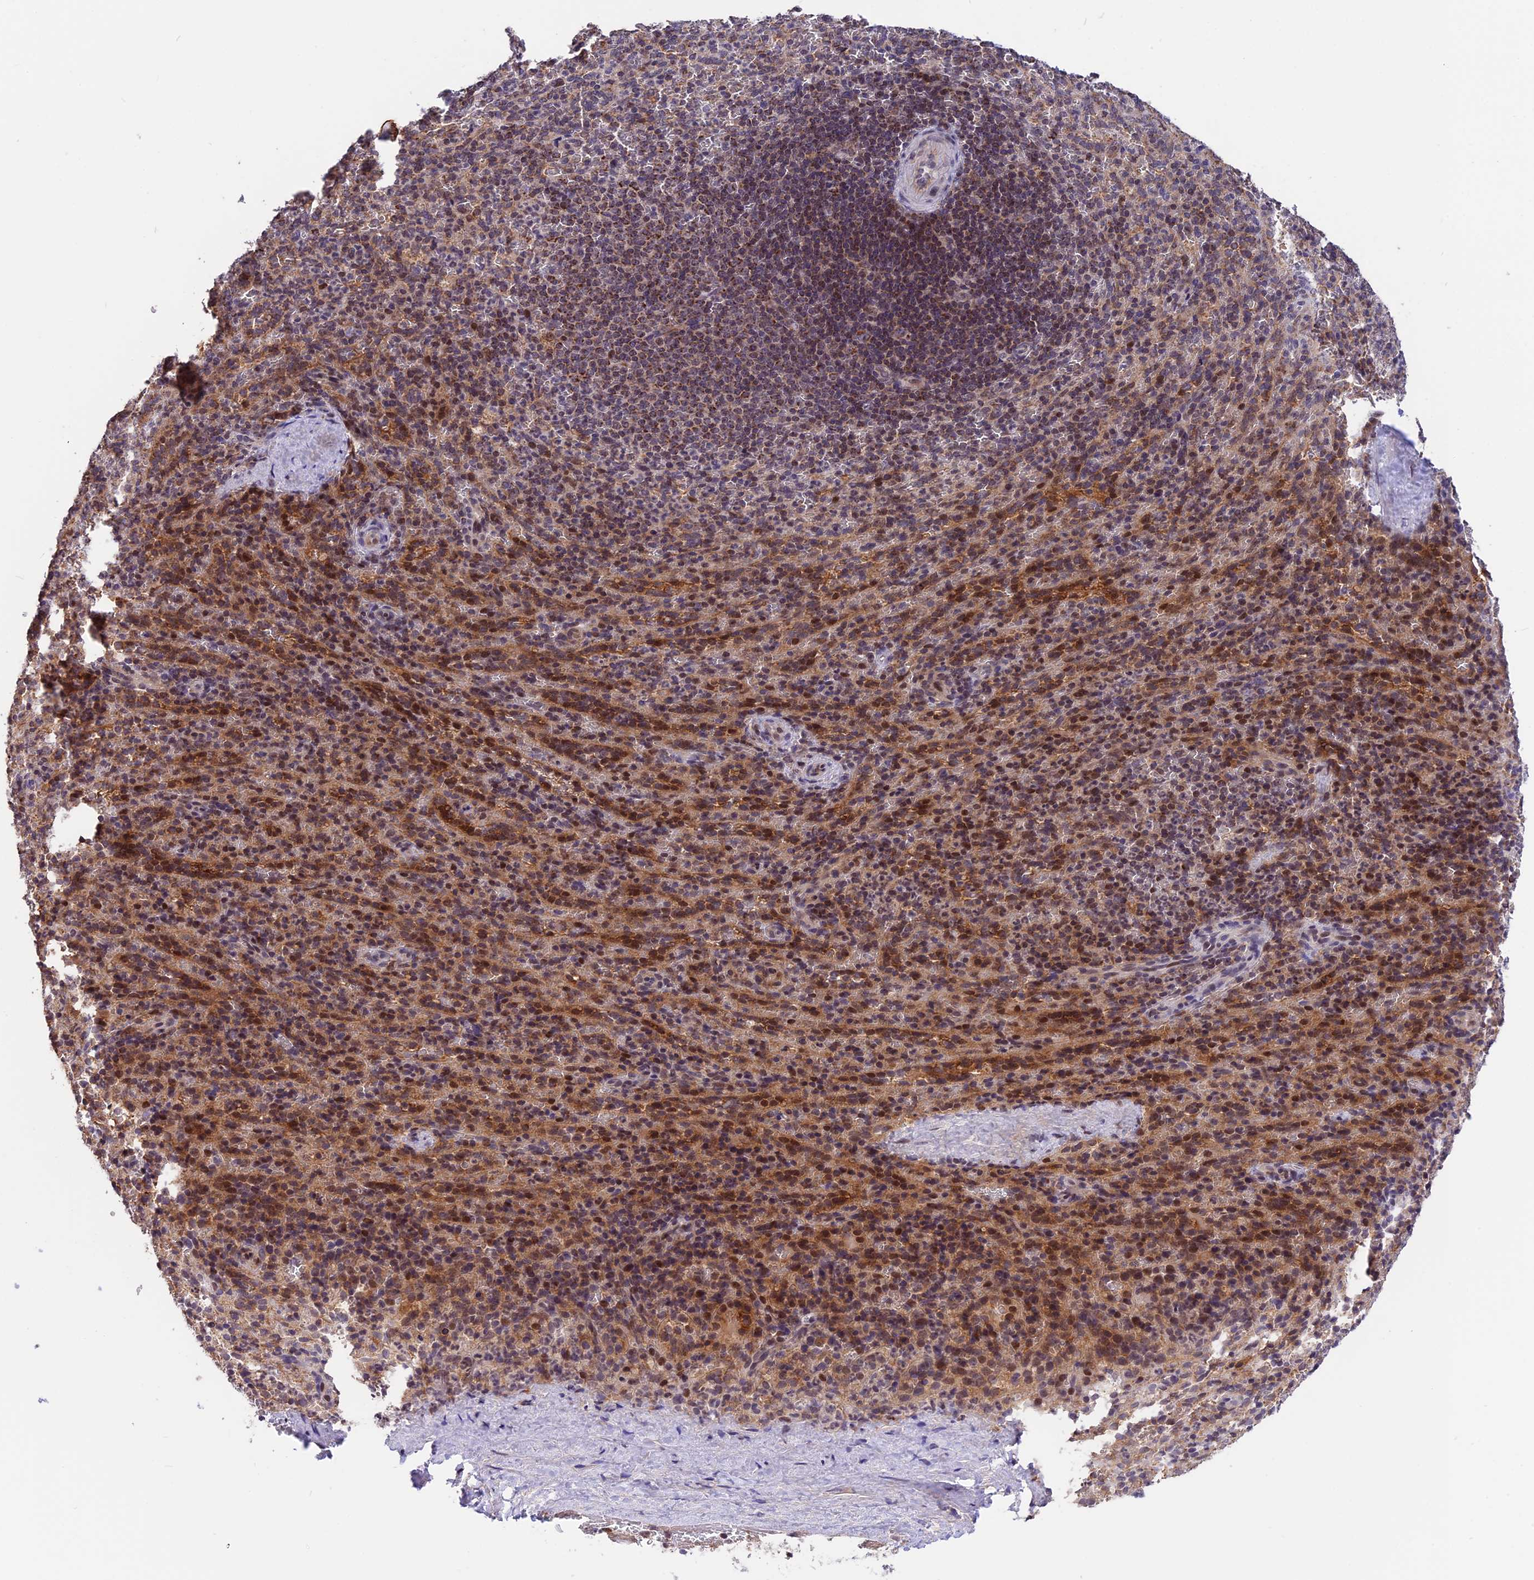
{"staining": {"intensity": "moderate", "quantity": "25%-75%", "location": "cytoplasmic/membranous,nuclear"}, "tissue": "spleen", "cell_type": "Cells in red pulp", "image_type": "normal", "snomed": [{"axis": "morphology", "description": "Normal tissue, NOS"}, {"axis": "topography", "description": "Spleen"}], "caption": "Brown immunohistochemical staining in unremarkable human spleen displays moderate cytoplasmic/membranous,nuclear staining in approximately 25%-75% of cells in red pulp. The staining was performed using DAB (3,3'-diaminobenzidine) to visualize the protein expression in brown, while the nuclei were stained in blue with hematoxylin (Magnification: 20x).", "gene": "RERGL", "patient": {"sex": "female", "age": 21}}